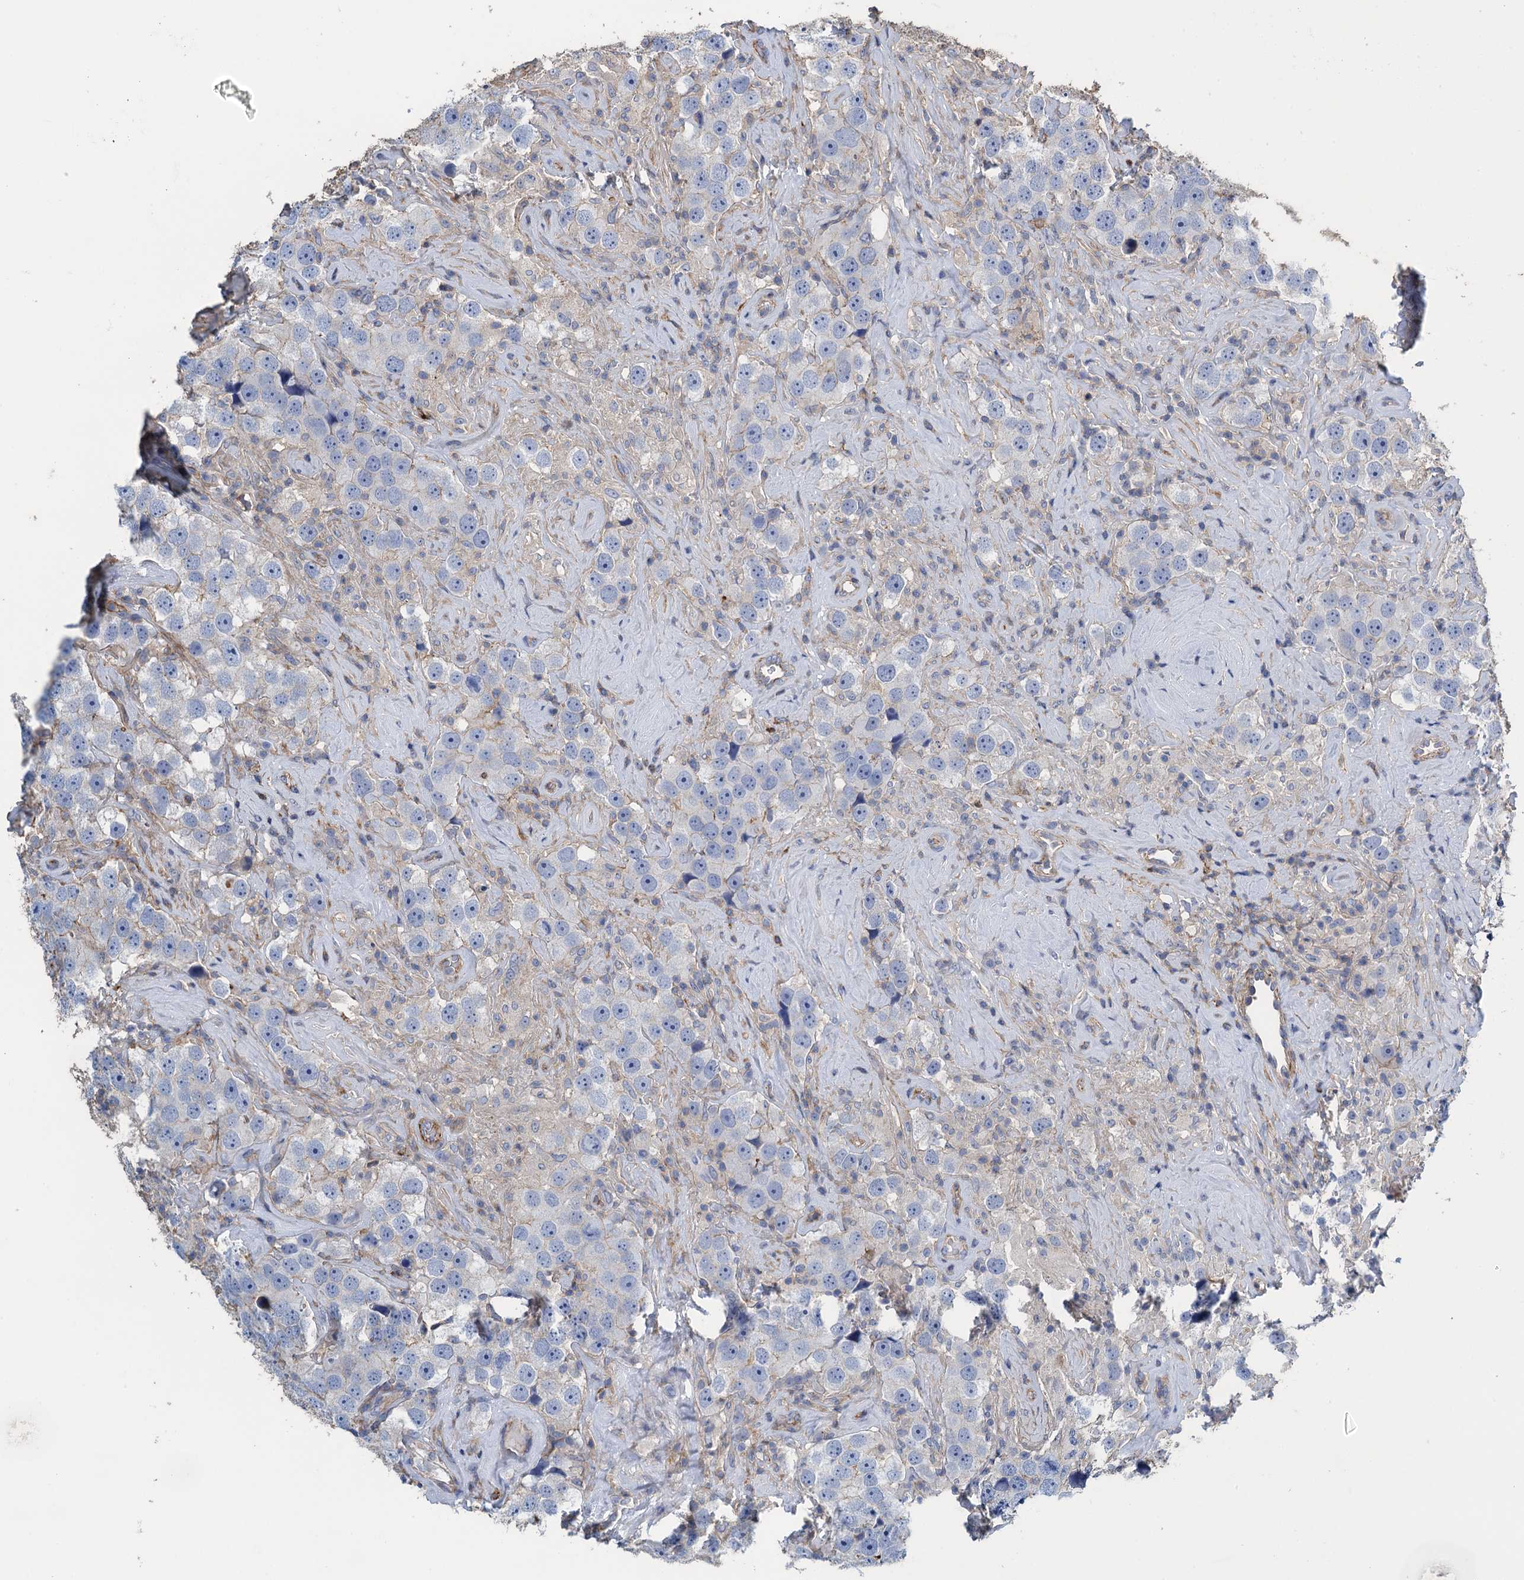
{"staining": {"intensity": "negative", "quantity": "none", "location": "none"}, "tissue": "testis cancer", "cell_type": "Tumor cells", "image_type": "cancer", "snomed": [{"axis": "morphology", "description": "Seminoma, NOS"}, {"axis": "topography", "description": "Testis"}], "caption": "Photomicrograph shows no significant protein positivity in tumor cells of seminoma (testis). (Stains: DAB immunohistochemistry (IHC) with hematoxylin counter stain, Microscopy: brightfield microscopy at high magnification).", "gene": "PROSER2", "patient": {"sex": "male", "age": 49}}